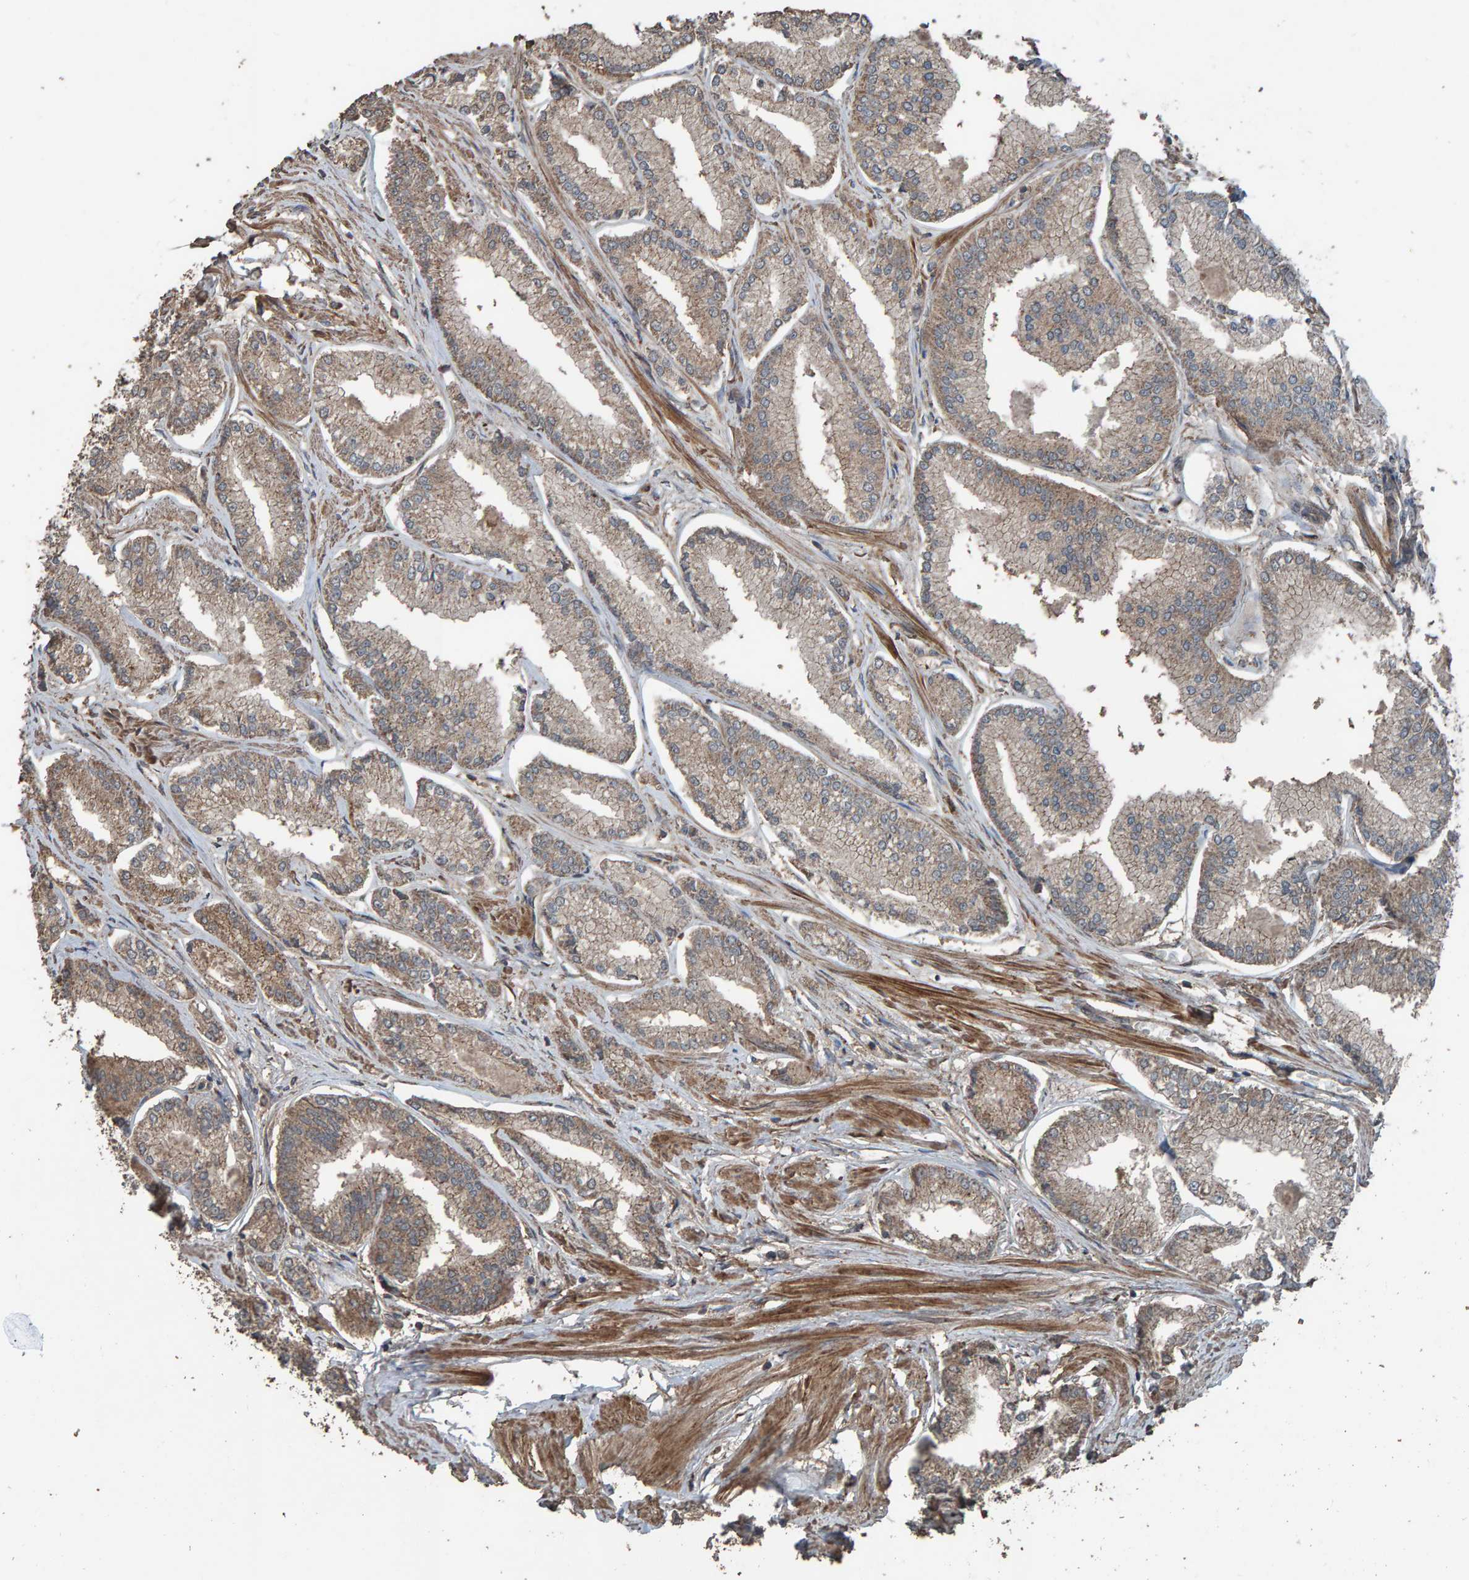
{"staining": {"intensity": "weak", "quantity": ">75%", "location": "cytoplasmic/membranous"}, "tissue": "prostate cancer", "cell_type": "Tumor cells", "image_type": "cancer", "snomed": [{"axis": "morphology", "description": "Adenocarcinoma, Low grade"}, {"axis": "topography", "description": "Prostate"}], "caption": "Human prostate cancer stained with a protein marker displays weak staining in tumor cells.", "gene": "DUS1L", "patient": {"sex": "male", "age": 52}}